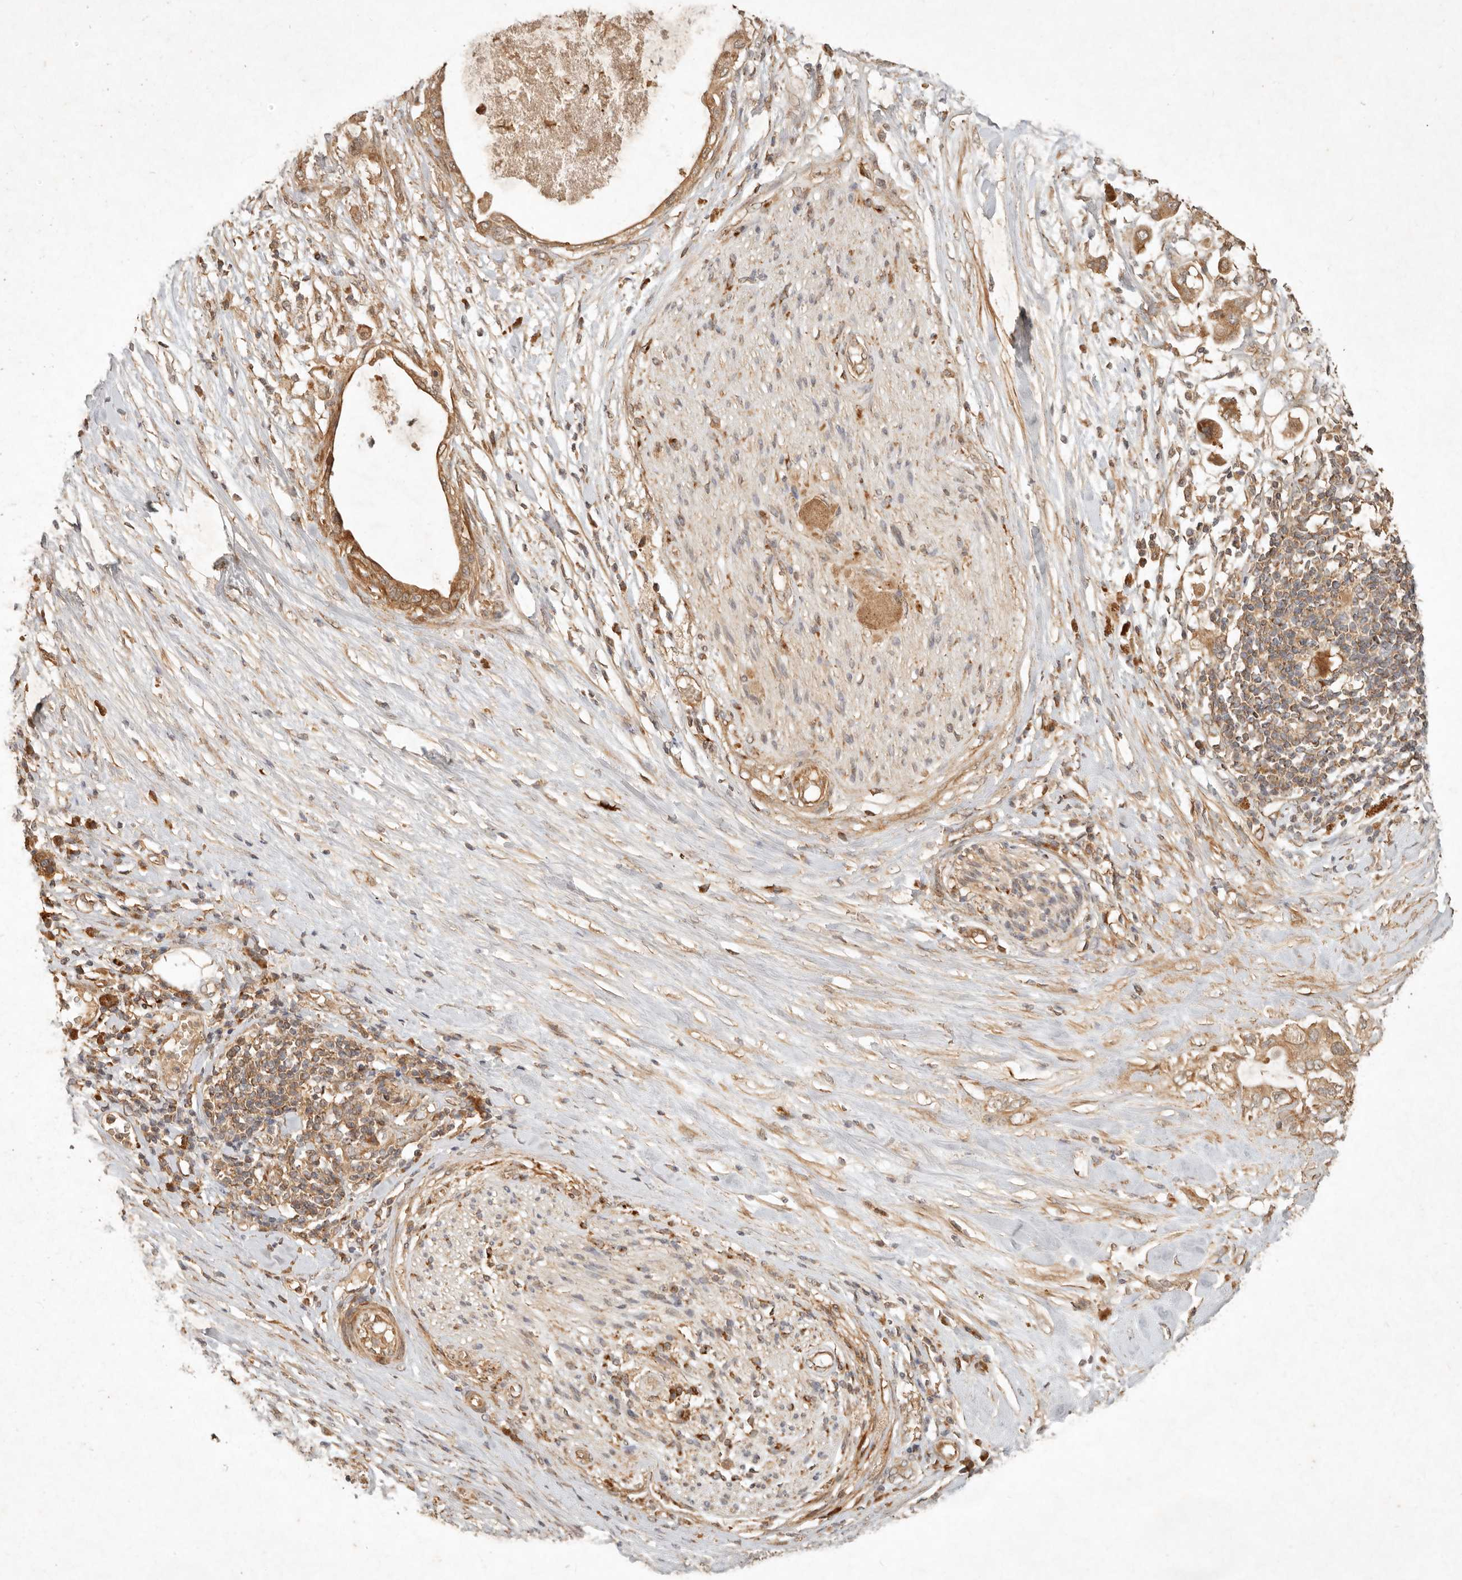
{"staining": {"intensity": "moderate", "quantity": ">75%", "location": "cytoplasmic/membranous"}, "tissue": "pancreatic cancer", "cell_type": "Tumor cells", "image_type": "cancer", "snomed": [{"axis": "morphology", "description": "Adenocarcinoma, NOS"}, {"axis": "topography", "description": "Pancreas"}], "caption": "Immunohistochemical staining of human pancreatic adenocarcinoma exhibits medium levels of moderate cytoplasmic/membranous expression in approximately >75% of tumor cells.", "gene": "CLEC4C", "patient": {"sex": "female", "age": 56}}